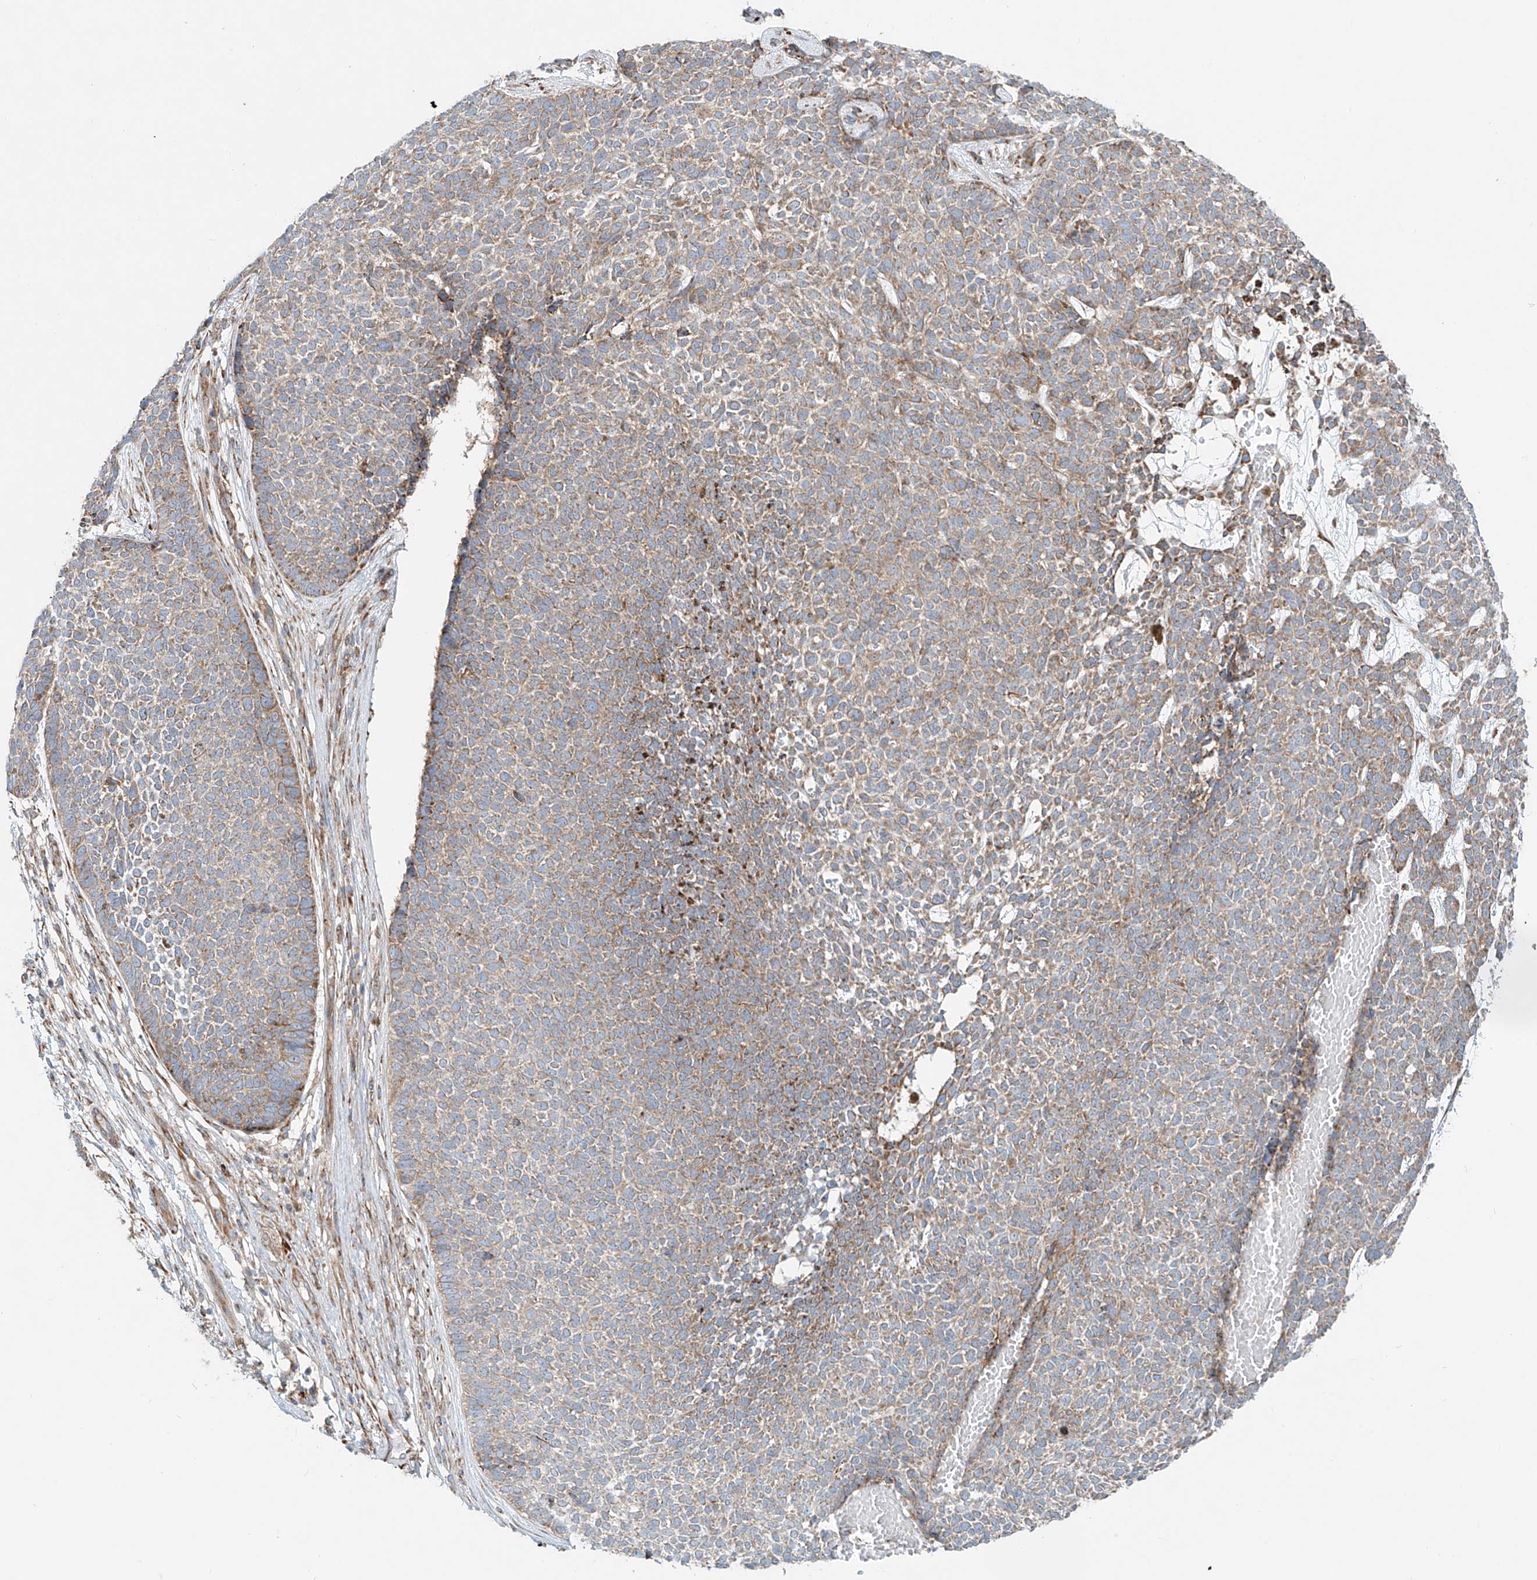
{"staining": {"intensity": "weak", "quantity": ">75%", "location": "cytoplasmic/membranous"}, "tissue": "skin cancer", "cell_type": "Tumor cells", "image_type": "cancer", "snomed": [{"axis": "morphology", "description": "Basal cell carcinoma"}, {"axis": "topography", "description": "Skin"}], "caption": "The micrograph reveals immunohistochemical staining of skin cancer (basal cell carcinoma). There is weak cytoplasmic/membranous expression is seen in about >75% of tumor cells.", "gene": "EIPR1", "patient": {"sex": "female", "age": 84}}